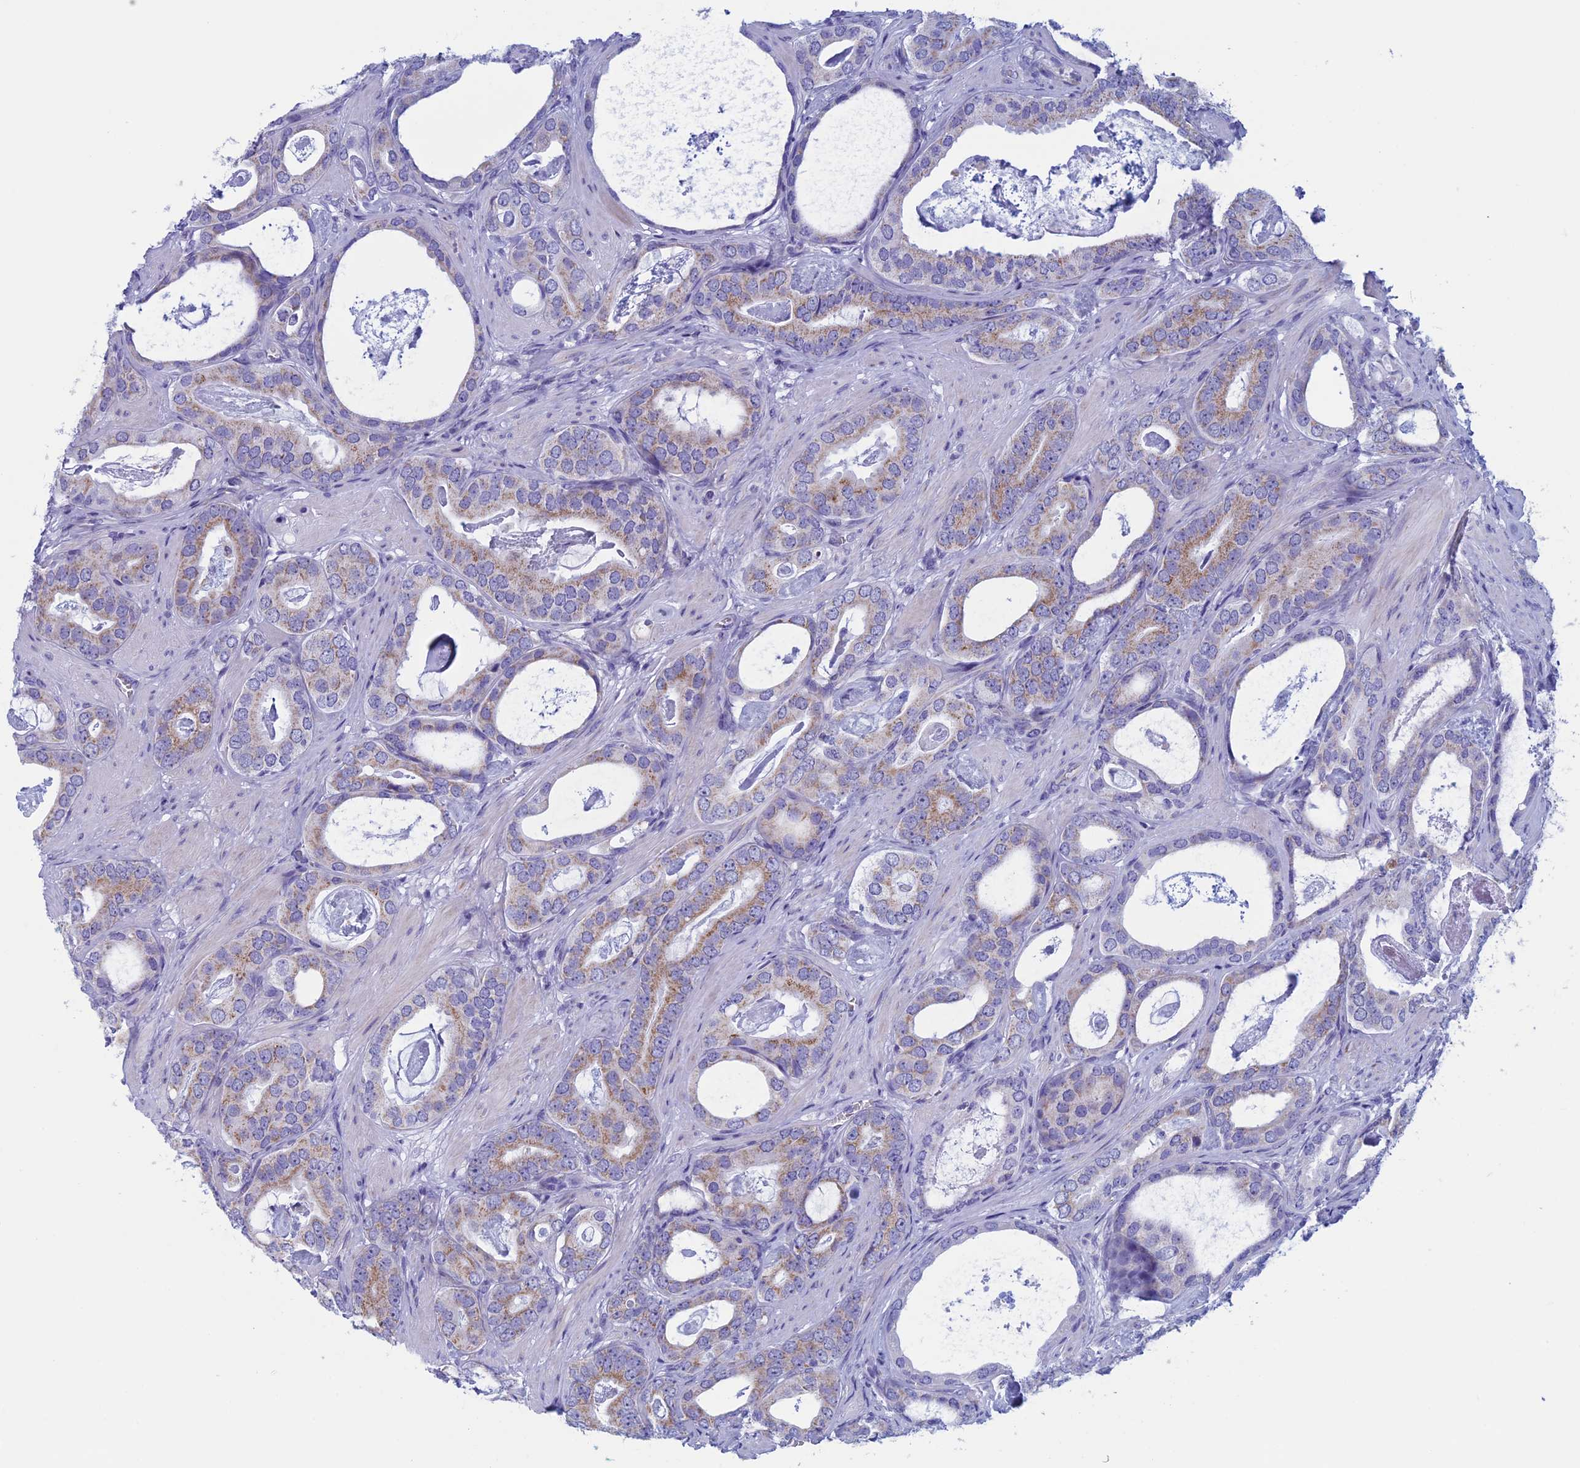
{"staining": {"intensity": "weak", "quantity": "25%-75%", "location": "cytoplasmic/membranous"}, "tissue": "prostate cancer", "cell_type": "Tumor cells", "image_type": "cancer", "snomed": [{"axis": "morphology", "description": "Adenocarcinoma, Low grade"}, {"axis": "topography", "description": "Prostate"}], "caption": "IHC (DAB) staining of human adenocarcinoma (low-grade) (prostate) reveals weak cytoplasmic/membranous protein staining in approximately 25%-75% of tumor cells. The protein is shown in brown color, while the nuclei are stained blue.", "gene": "NDUFB9", "patient": {"sex": "male", "age": 71}}